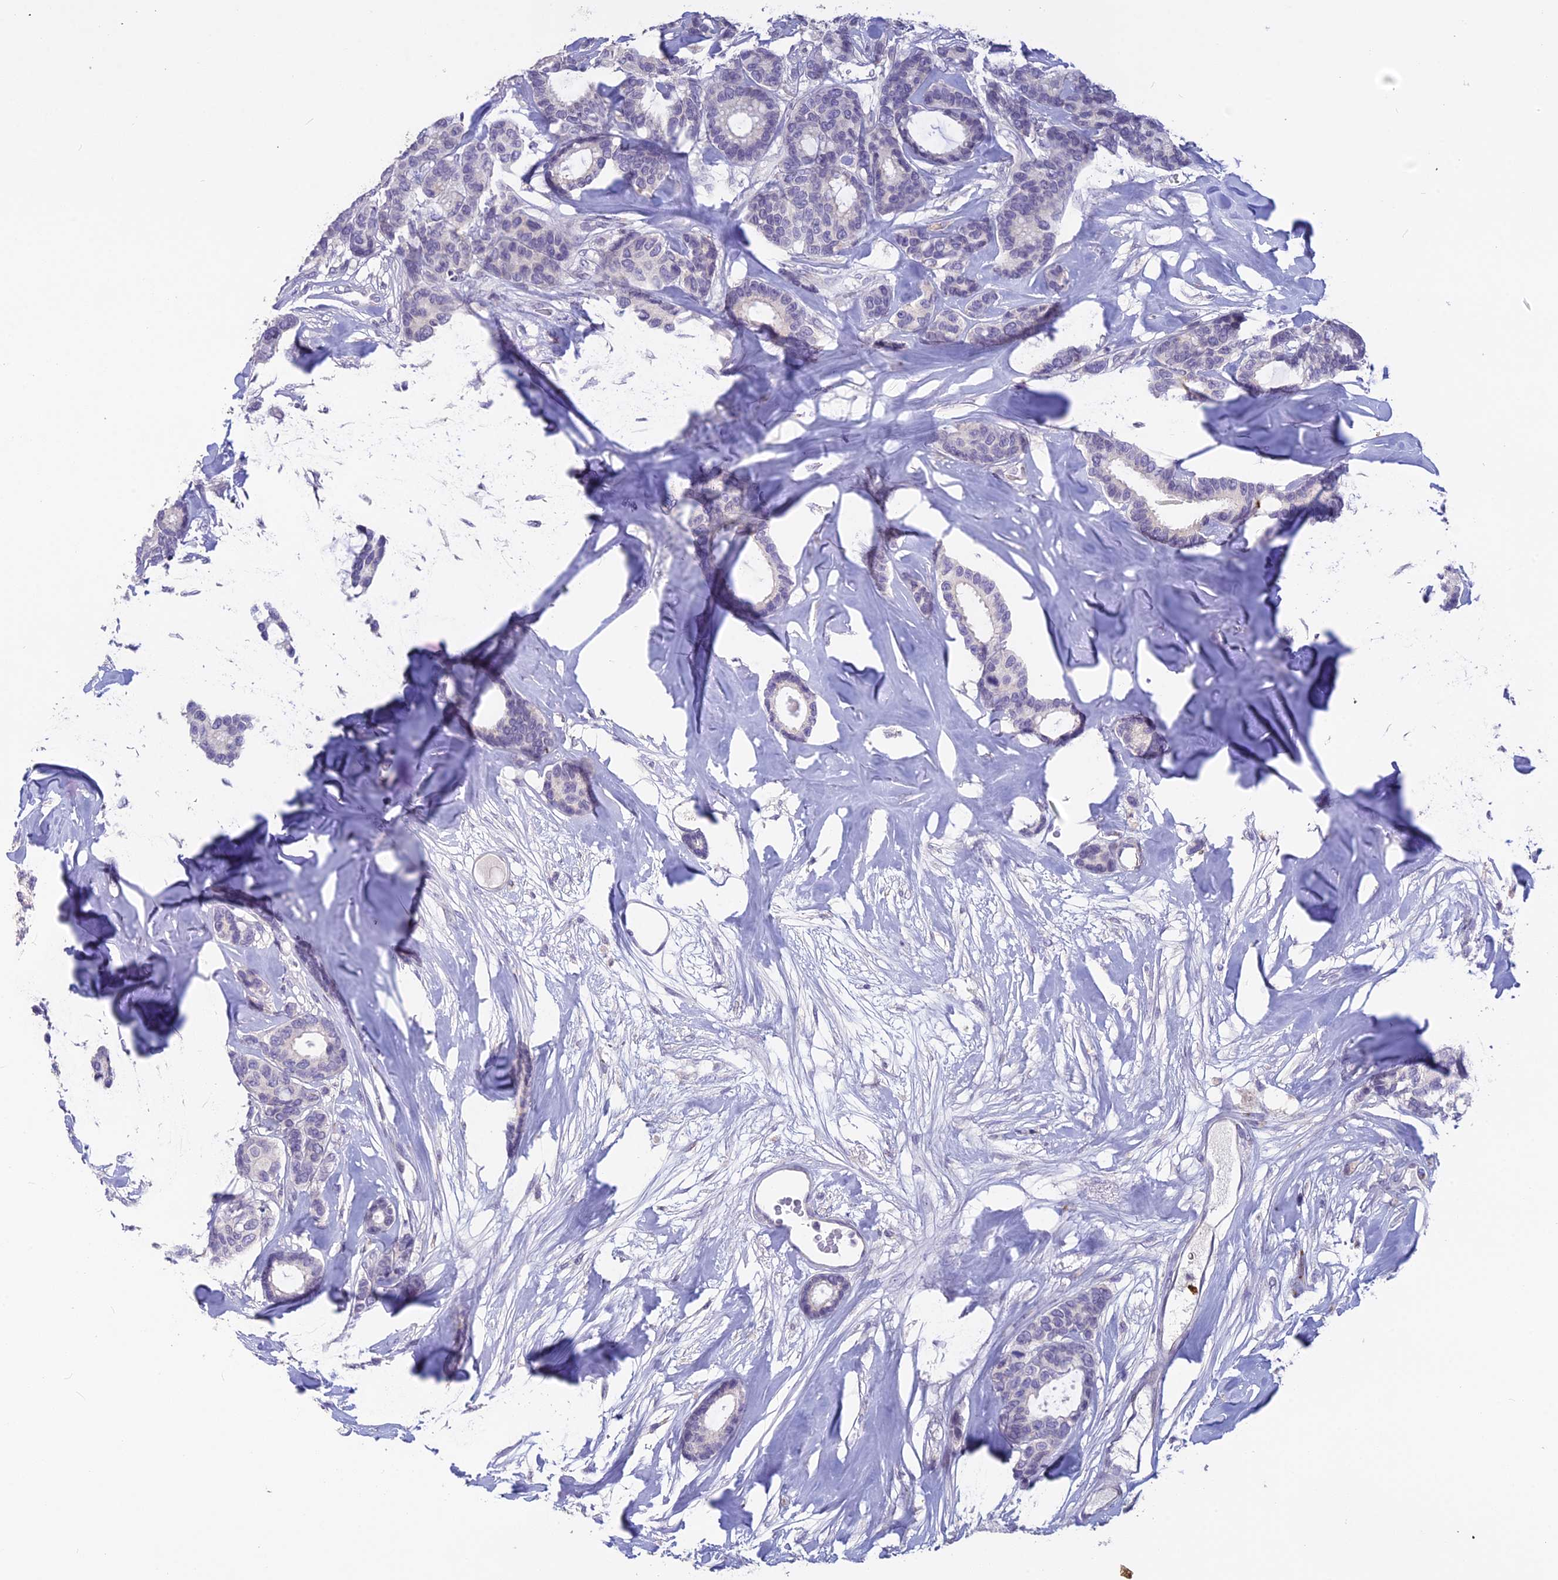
{"staining": {"intensity": "negative", "quantity": "none", "location": "none"}, "tissue": "breast cancer", "cell_type": "Tumor cells", "image_type": "cancer", "snomed": [{"axis": "morphology", "description": "Duct carcinoma"}, {"axis": "topography", "description": "Breast"}], "caption": "Tumor cells are negative for brown protein staining in breast cancer (infiltrating ductal carcinoma).", "gene": "TMEM134", "patient": {"sex": "female", "age": 87}}